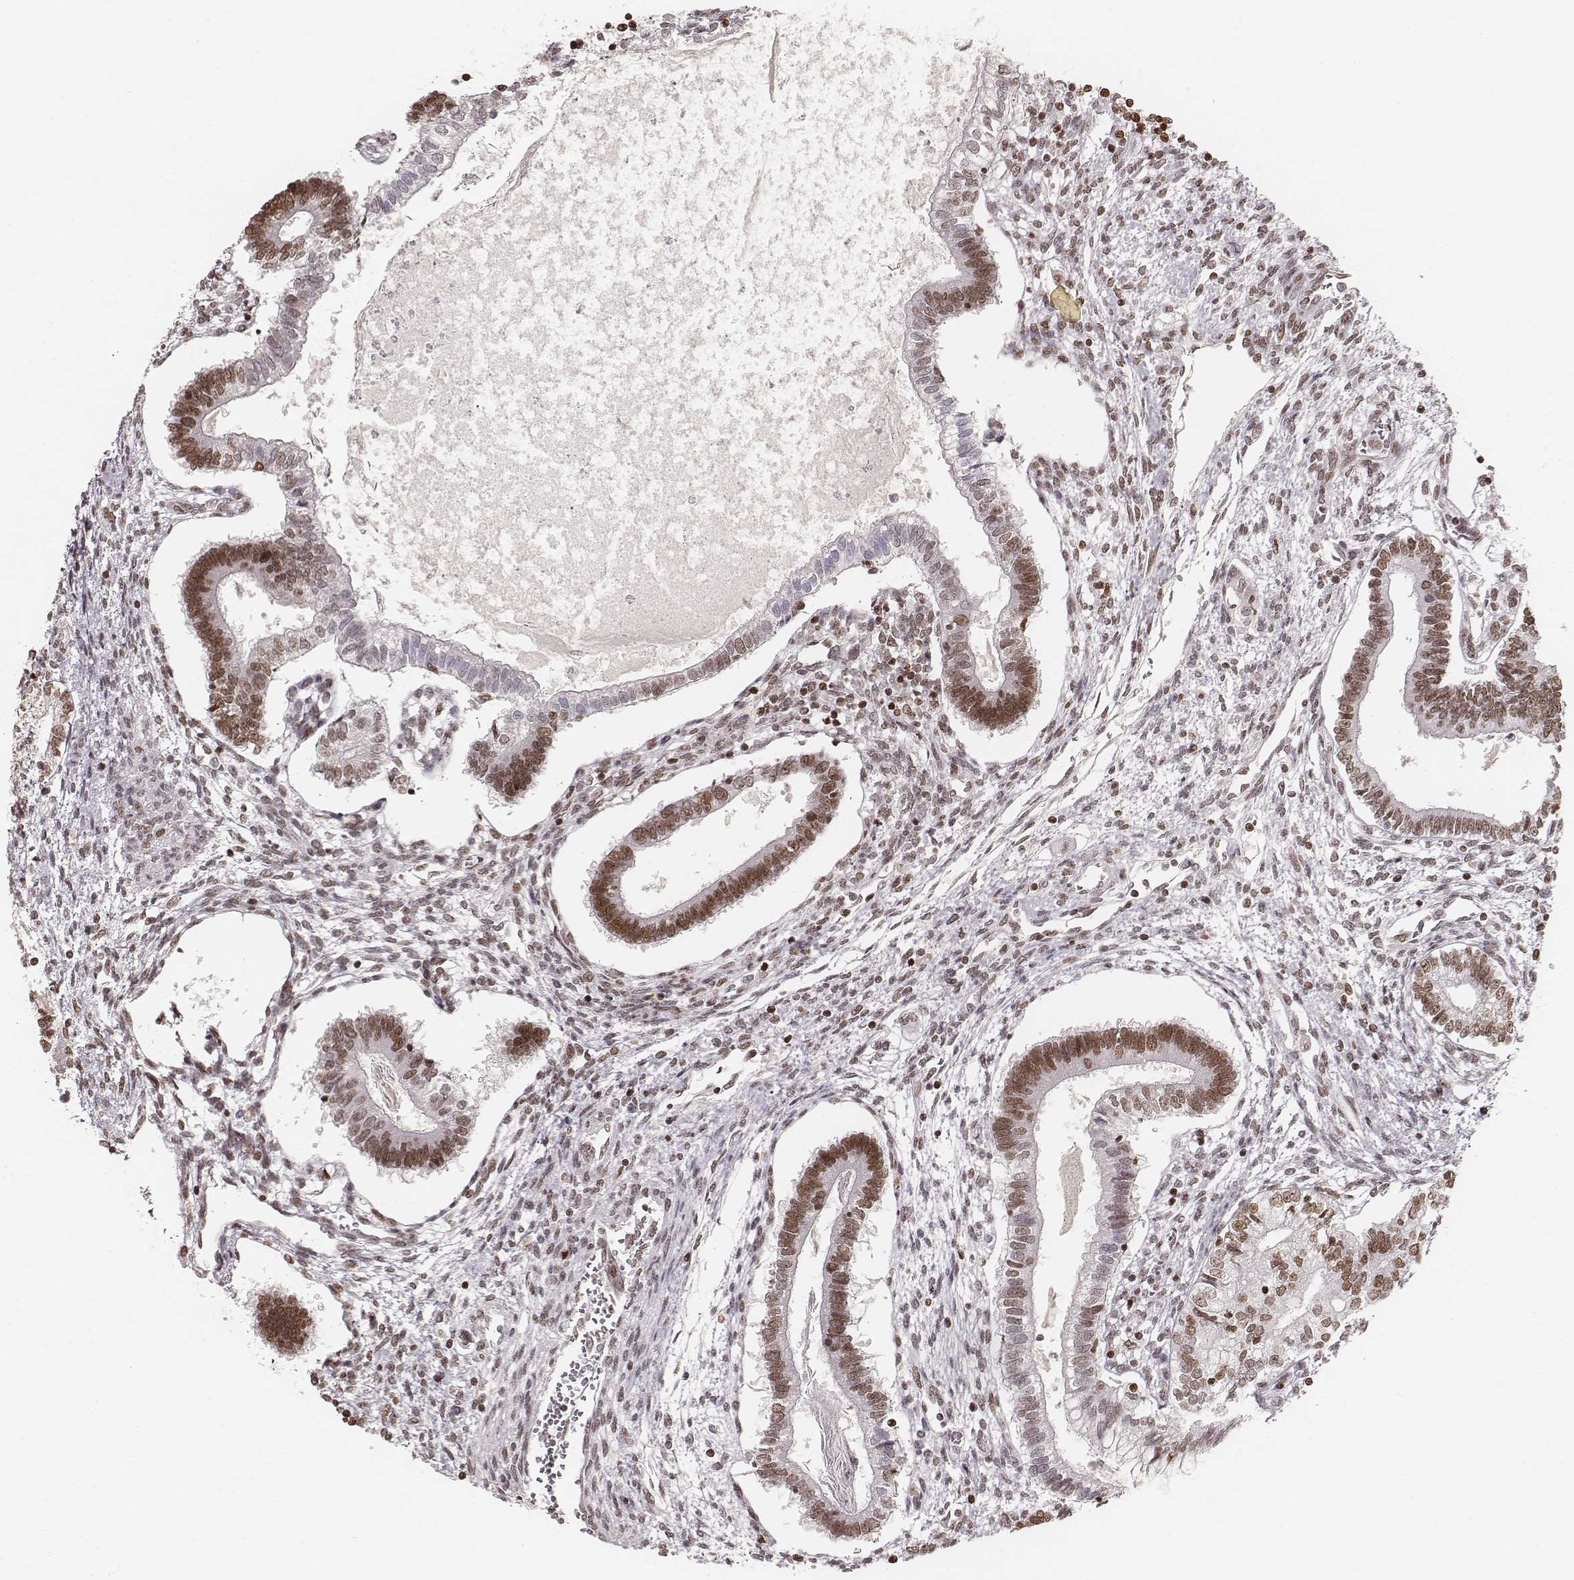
{"staining": {"intensity": "moderate", "quantity": ">75%", "location": "nuclear"}, "tissue": "testis cancer", "cell_type": "Tumor cells", "image_type": "cancer", "snomed": [{"axis": "morphology", "description": "Carcinoma, Embryonal, NOS"}, {"axis": "topography", "description": "Testis"}], "caption": "The micrograph displays staining of testis cancer, revealing moderate nuclear protein staining (brown color) within tumor cells.", "gene": "PARP1", "patient": {"sex": "male", "age": 37}}